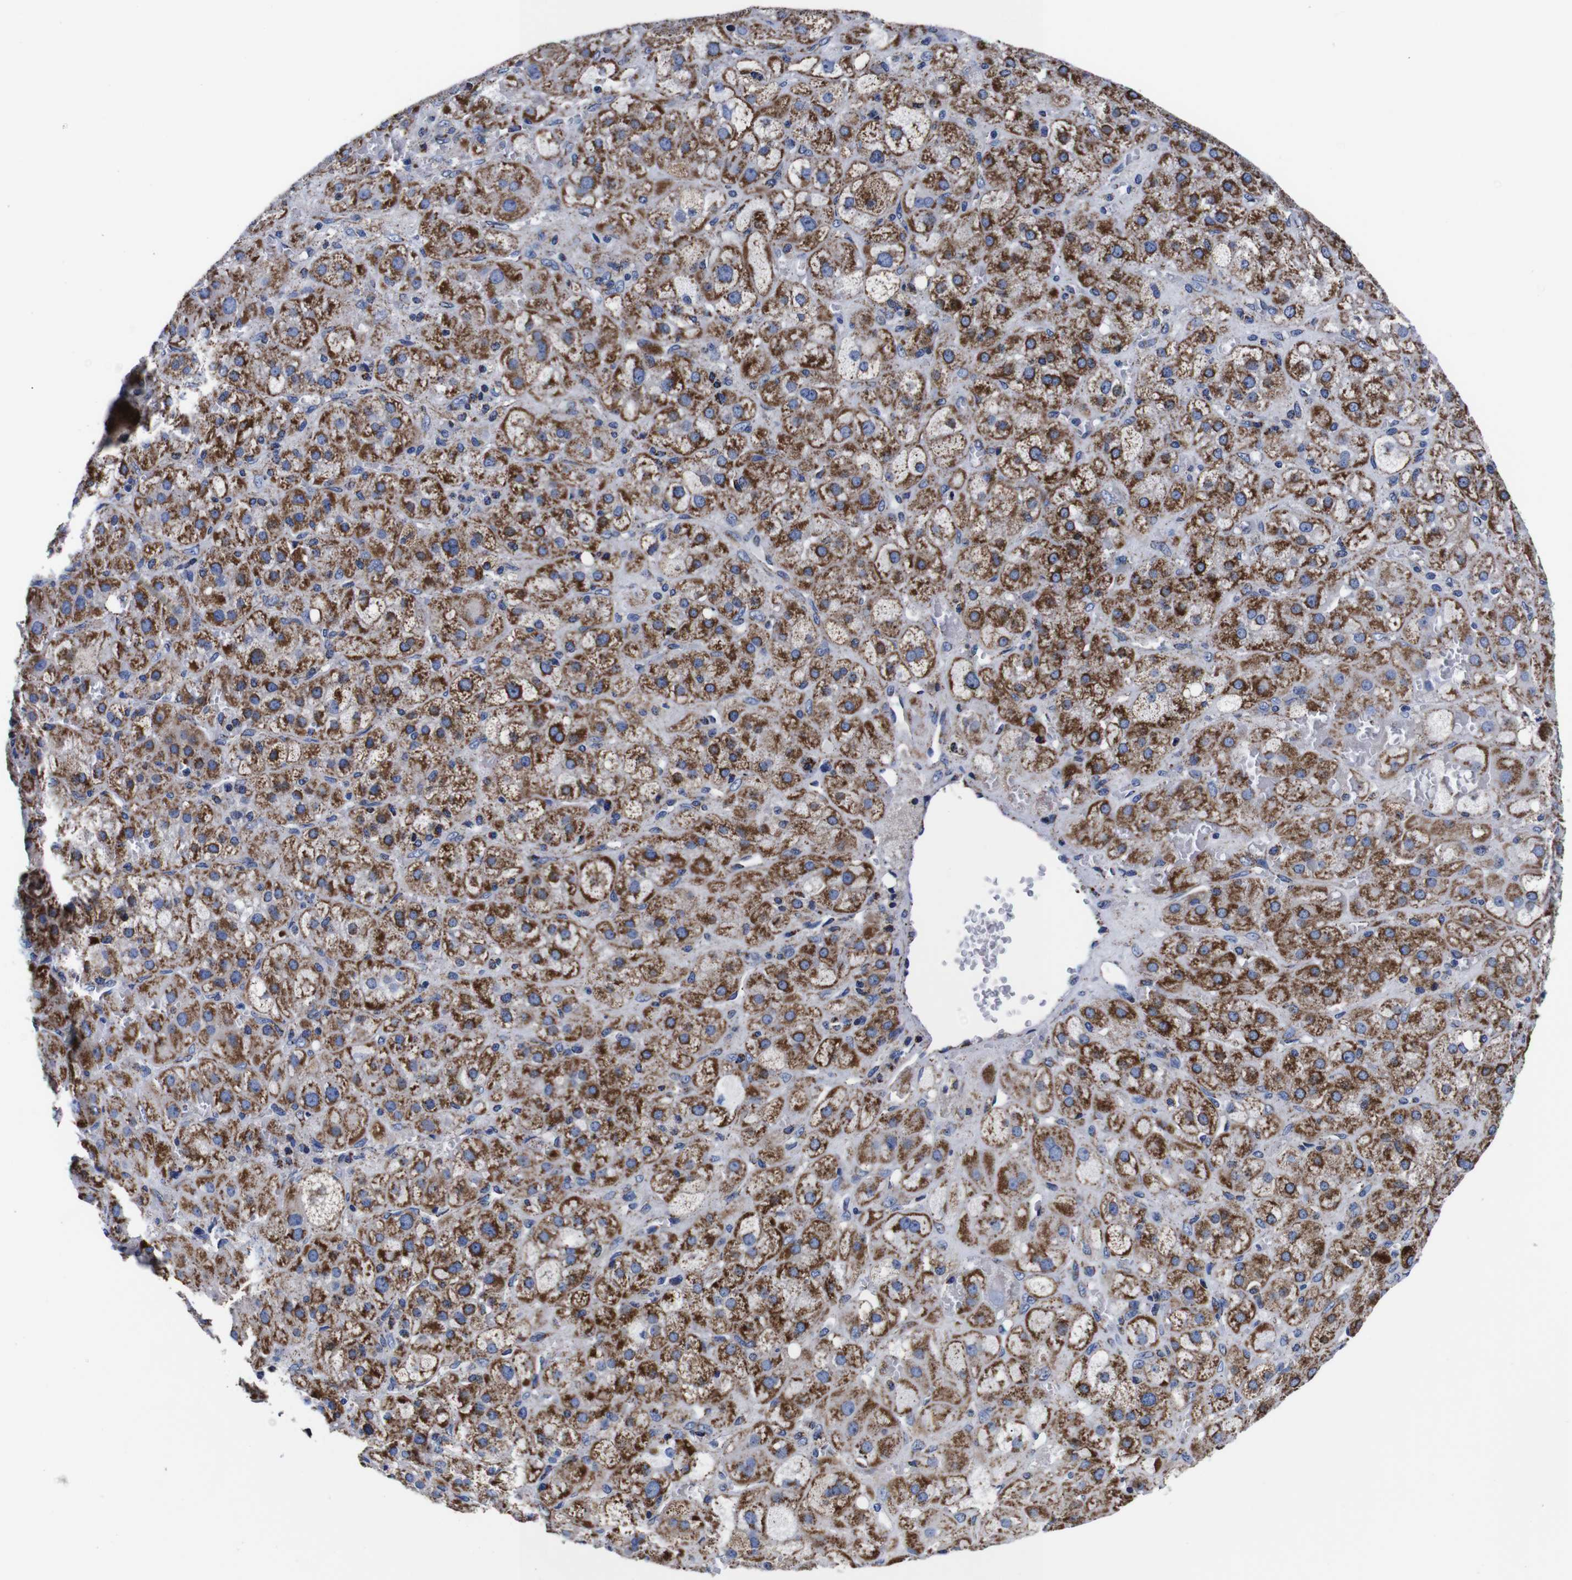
{"staining": {"intensity": "moderate", "quantity": ">75%", "location": "cytoplasmic/membranous"}, "tissue": "adrenal gland", "cell_type": "Glandular cells", "image_type": "normal", "snomed": [{"axis": "morphology", "description": "Normal tissue, NOS"}, {"axis": "topography", "description": "Adrenal gland"}], "caption": "IHC (DAB) staining of normal adrenal gland demonstrates moderate cytoplasmic/membranous protein staining in approximately >75% of glandular cells. Nuclei are stained in blue.", "gene": "FKBP9", "patient": {"sex": "female", "age": 47}}